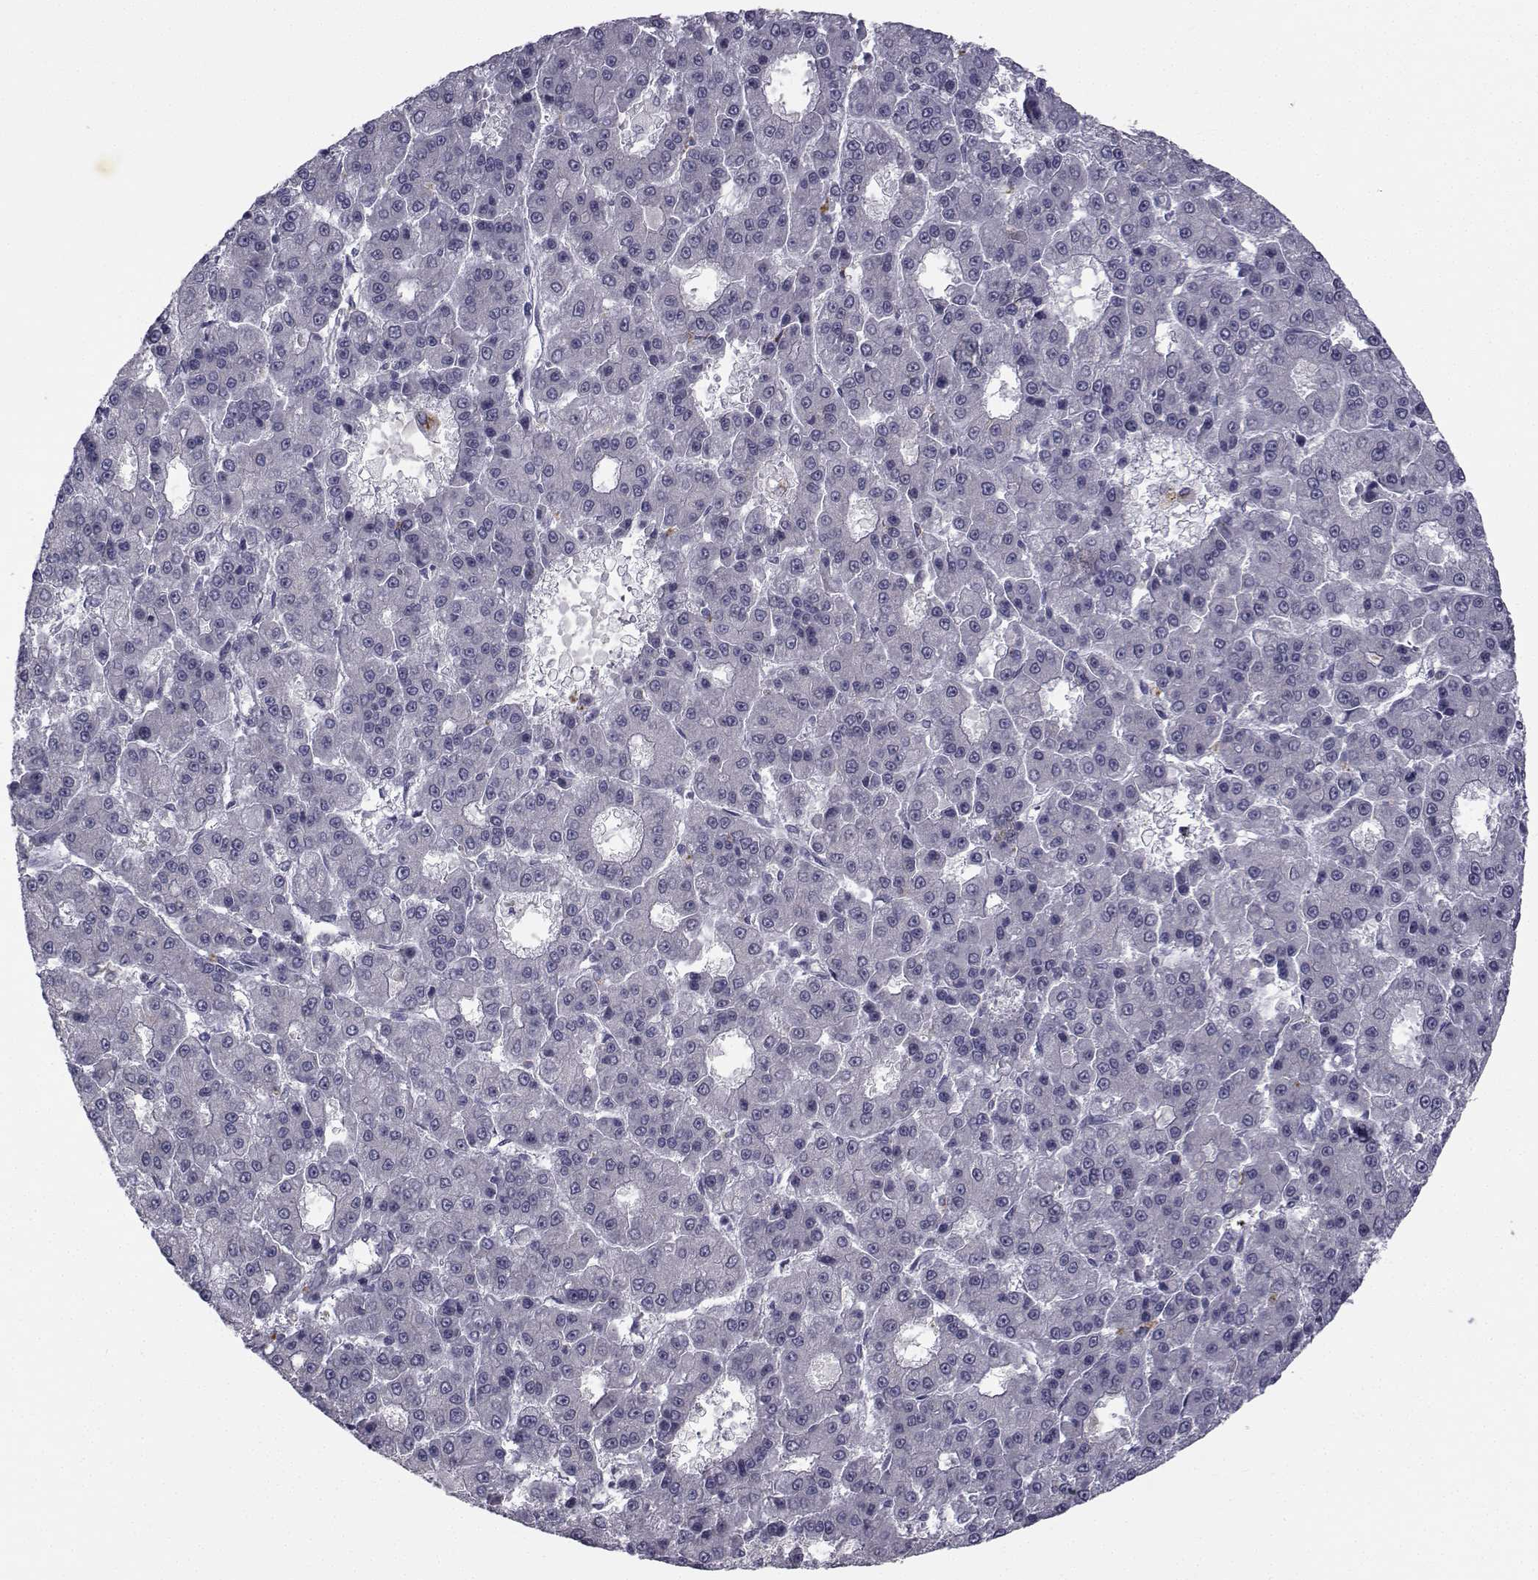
{"staining": {"intensity": "negative", "quantity": "none", "location": "none"}, "tissue": "liver cancer", "cell_type": "Tumor cells", "image_type": "cancer", "snomed": [{"axis": "morphology", "description": "Carcinoma, Hepatocellular, NOS"}, {"axis": "topography", "description": "Liver"}], "caption": "Tumor cells show no significant protein expression in liver hepatocellular carcinoma. (Immunohistochemistry, brightfield microscopy, high magnification).", "gene": "ANGPT1", "patient": {"sex": "male", "age": 70}}